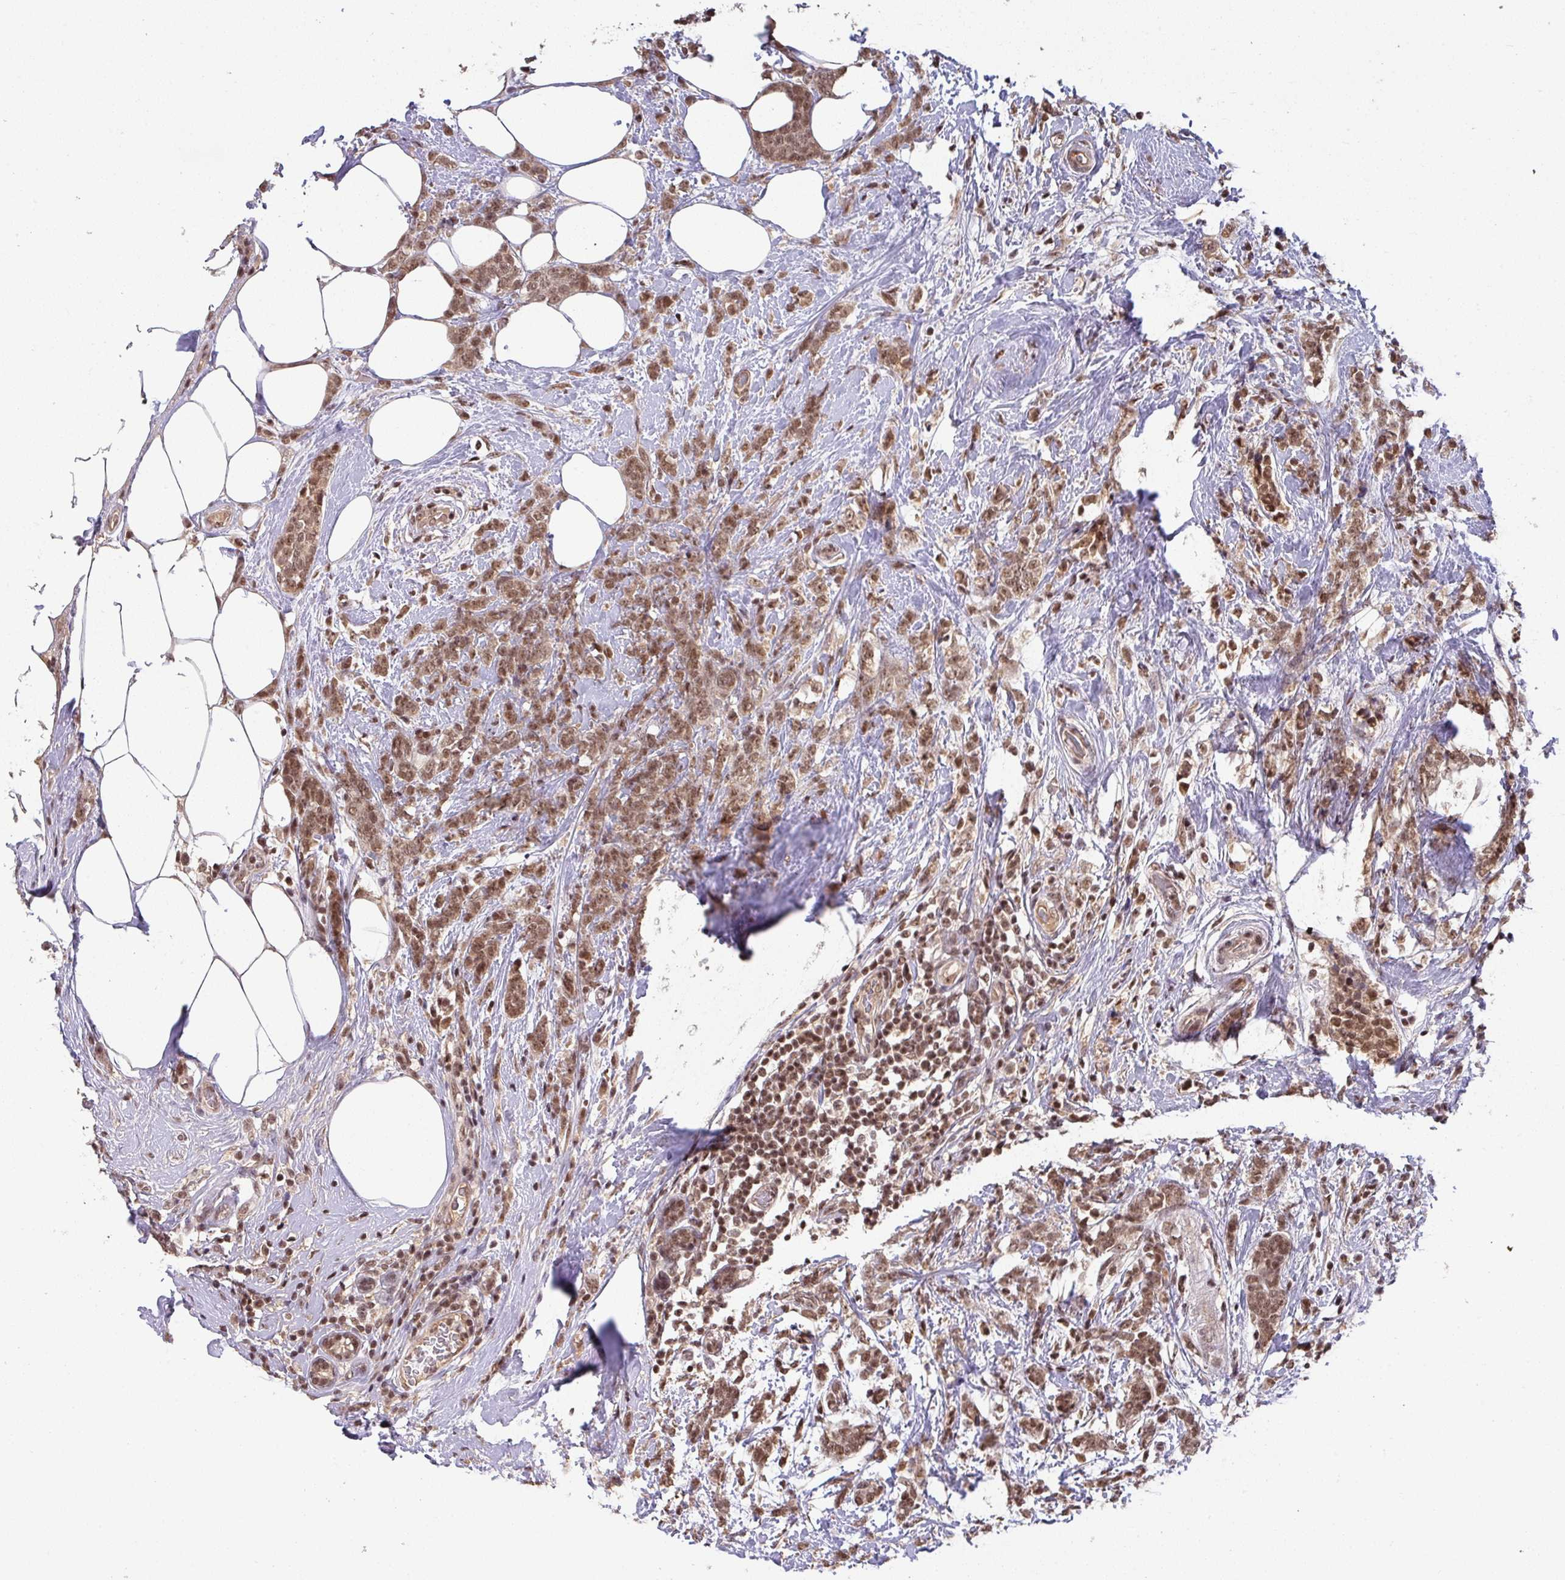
{"staining": {"intensity": "moderate", "quantity": ">75%", "location": "nuclear"}, "tissue": "breast cancer", "cell_type": "Tumor cells", "image_type": "cancer", "snomed": [{"axis": "morphology", "description": "Lobular carcinoma"}, {"axis": "topography", "description": "Breast"}], "caption": "Moderate nuclear positivity is seen in about >75% of tumor cells in breast cancer. (DAB IHC with brightfield microscopy, high magnification).", "gene": "ZBTB14", "patient": {"sex": "female", "age": 58}}